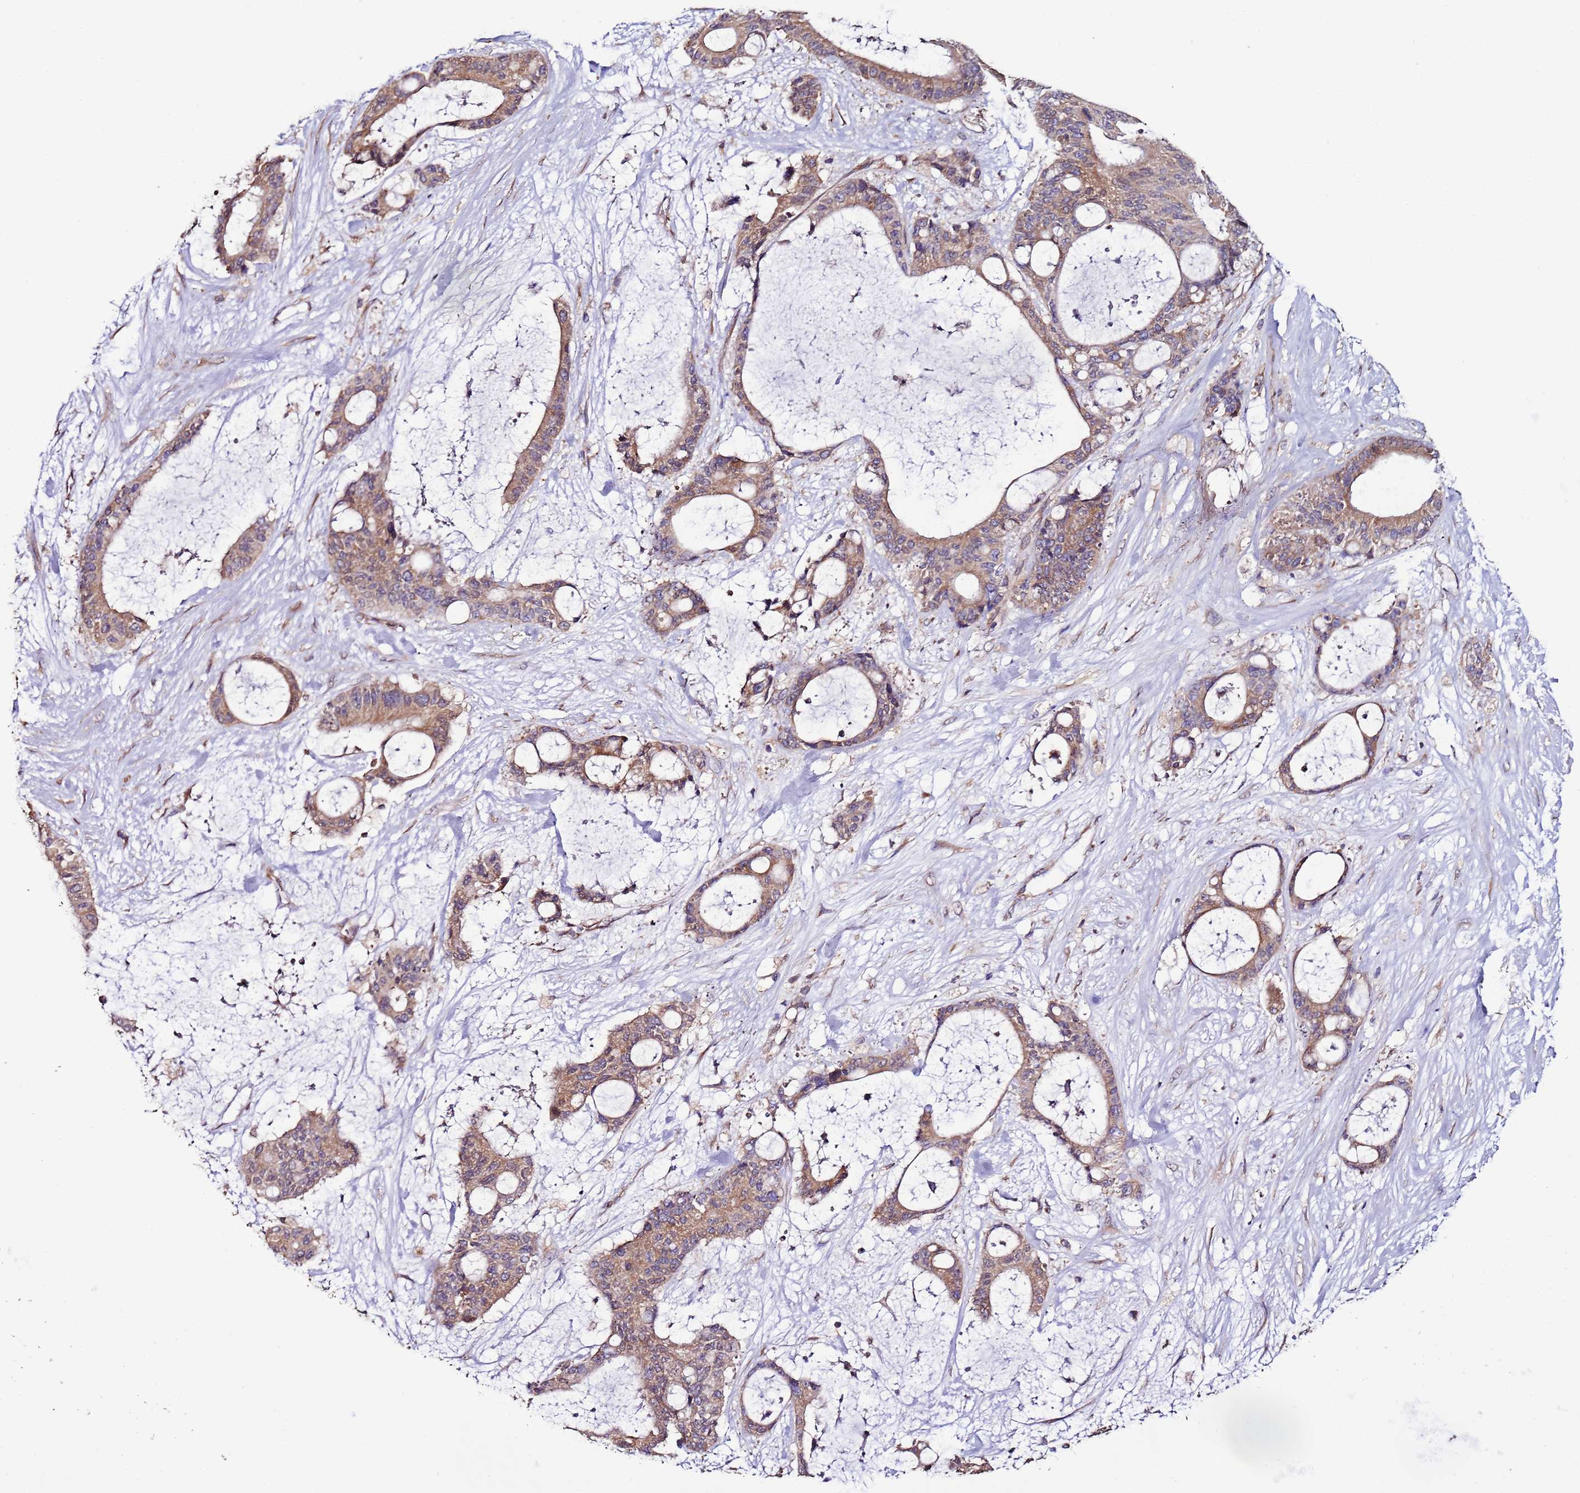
{"staining": {"intensity": "moderate", "quantity": ">75%", "location": "cytoplasmic/membranous"}, "tissue": "liver cancer", "cell_type": "Tumor cells", "image_type": "cancer", "snomed": [{"axis": "morphology", "description": "Normal tissue, NOS"}, {"axis": "morphology", "description": "Cholangiocarcinoma"}, {"axis": "topography", "description": "Liver"}, {"axis": "topography", "description": "Peripheral nerve tissue"}], "caption": "Liver cholangiocarcinoma stained for a protein demonstrates moderate cytoplasmic/membranous positivity in tumor cells. (DAB (3,3'-diaminobenzidine) IHC with brightfield microscopy, high magnification).", "gene": "SLC41A3", "patient": {"sex": "female", "age": 73}}